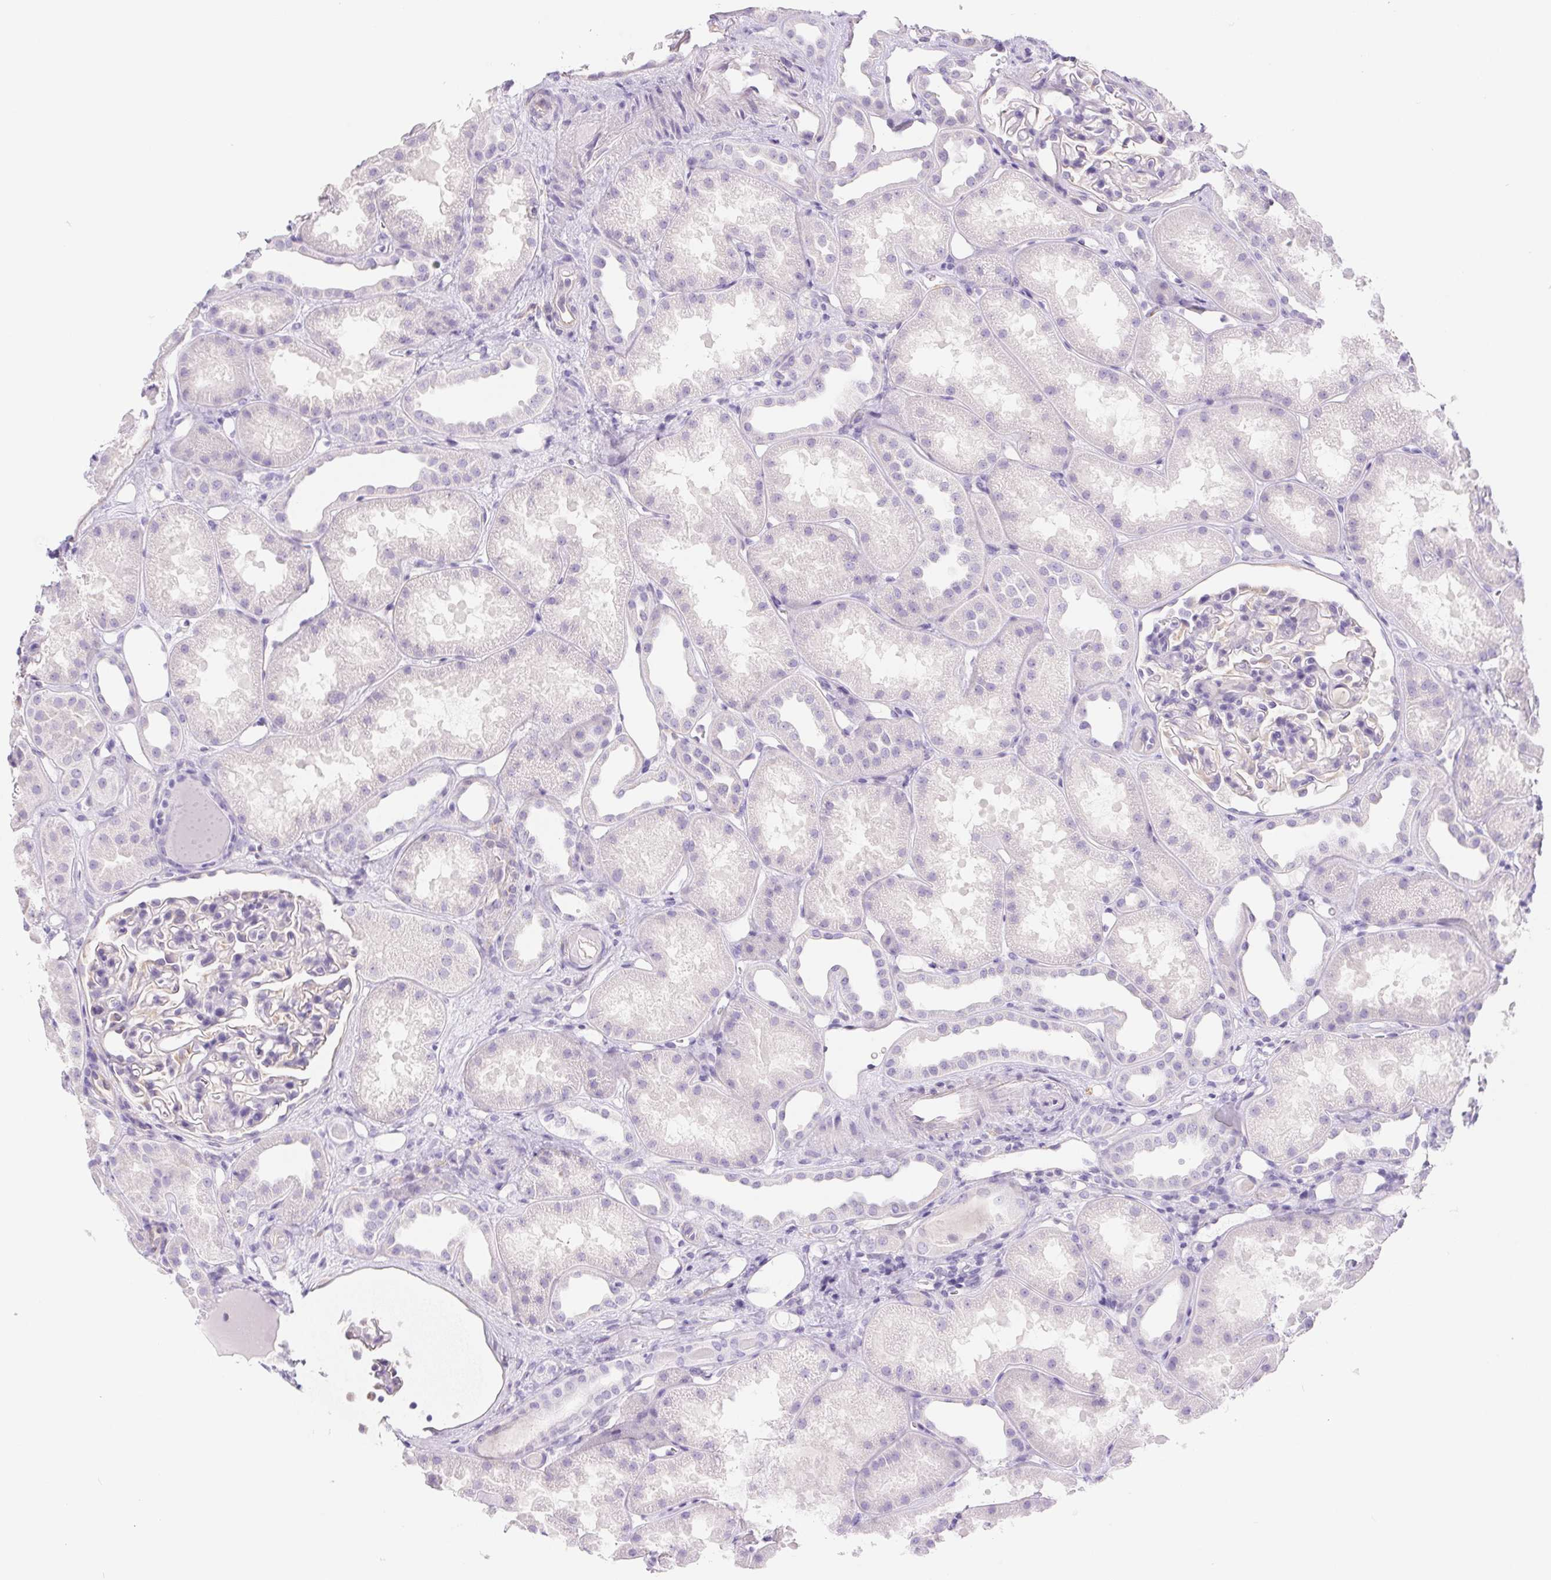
{"staining": {"intensity": "negative", "quantity": "none", "location": "none"}, "tissue": "kidney", "cell_type": "Cells in glomeruli", "image_type": "normal", "snomed": [{"axis": "morphology", "description": "Normal tissue, NOS"}, {"axis": "topography", "description": "Kidney"}], "caption": "Immunohistochemistry image of benign kidney: kidney stained with DAB reveals no significant protein positivity in cells in glomeruli. (DAB (3,3'-diaminobenzidine) immunohistochemistry with hematoxylin counter stain).", "gene": "PNLIP", "patient": {"sex": "male", "age": 61}}